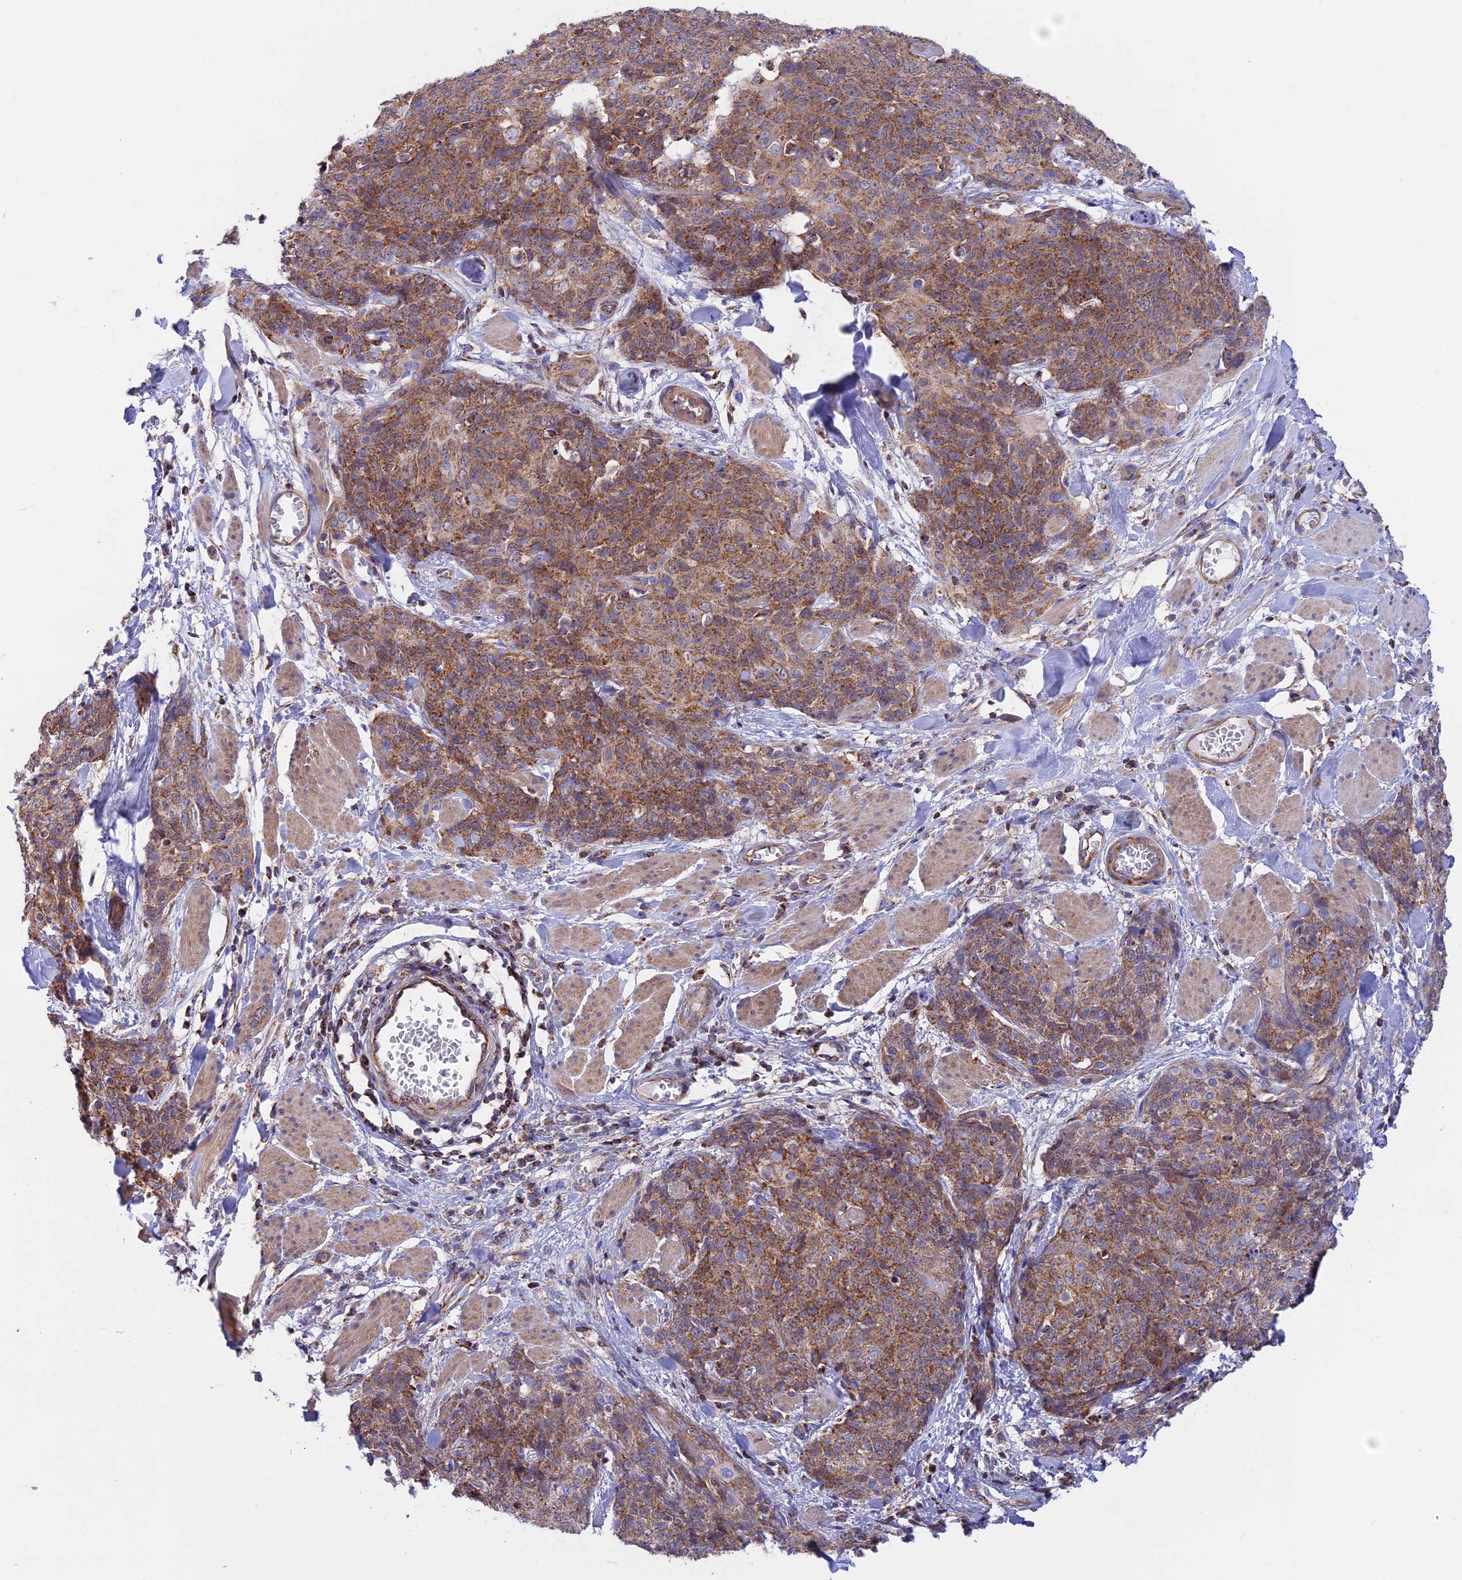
{"staining": {"intensity": "moderate", "quantity": ">75%", "location": "cytoplasmic/membranous"}, "tissue": "skin cancer", "cell_type": "Tumor cells", "image_type": "cancer", "snomed": [{"axis": "morphology", "description": "Squamous cell carcinoma, NOS"}, {"axis": "topography", "description": "Skin"}, {"axis": "topography", "description": "Vulva"}], "caption": "IHC of skin squamous cell carcinoma reveals medium levels of moderate cytoplasmic/membranous positivity in approximately >75% of tumor cells.", "gene": "GCDH", "patient": {"sex": "female", "age": 85}}